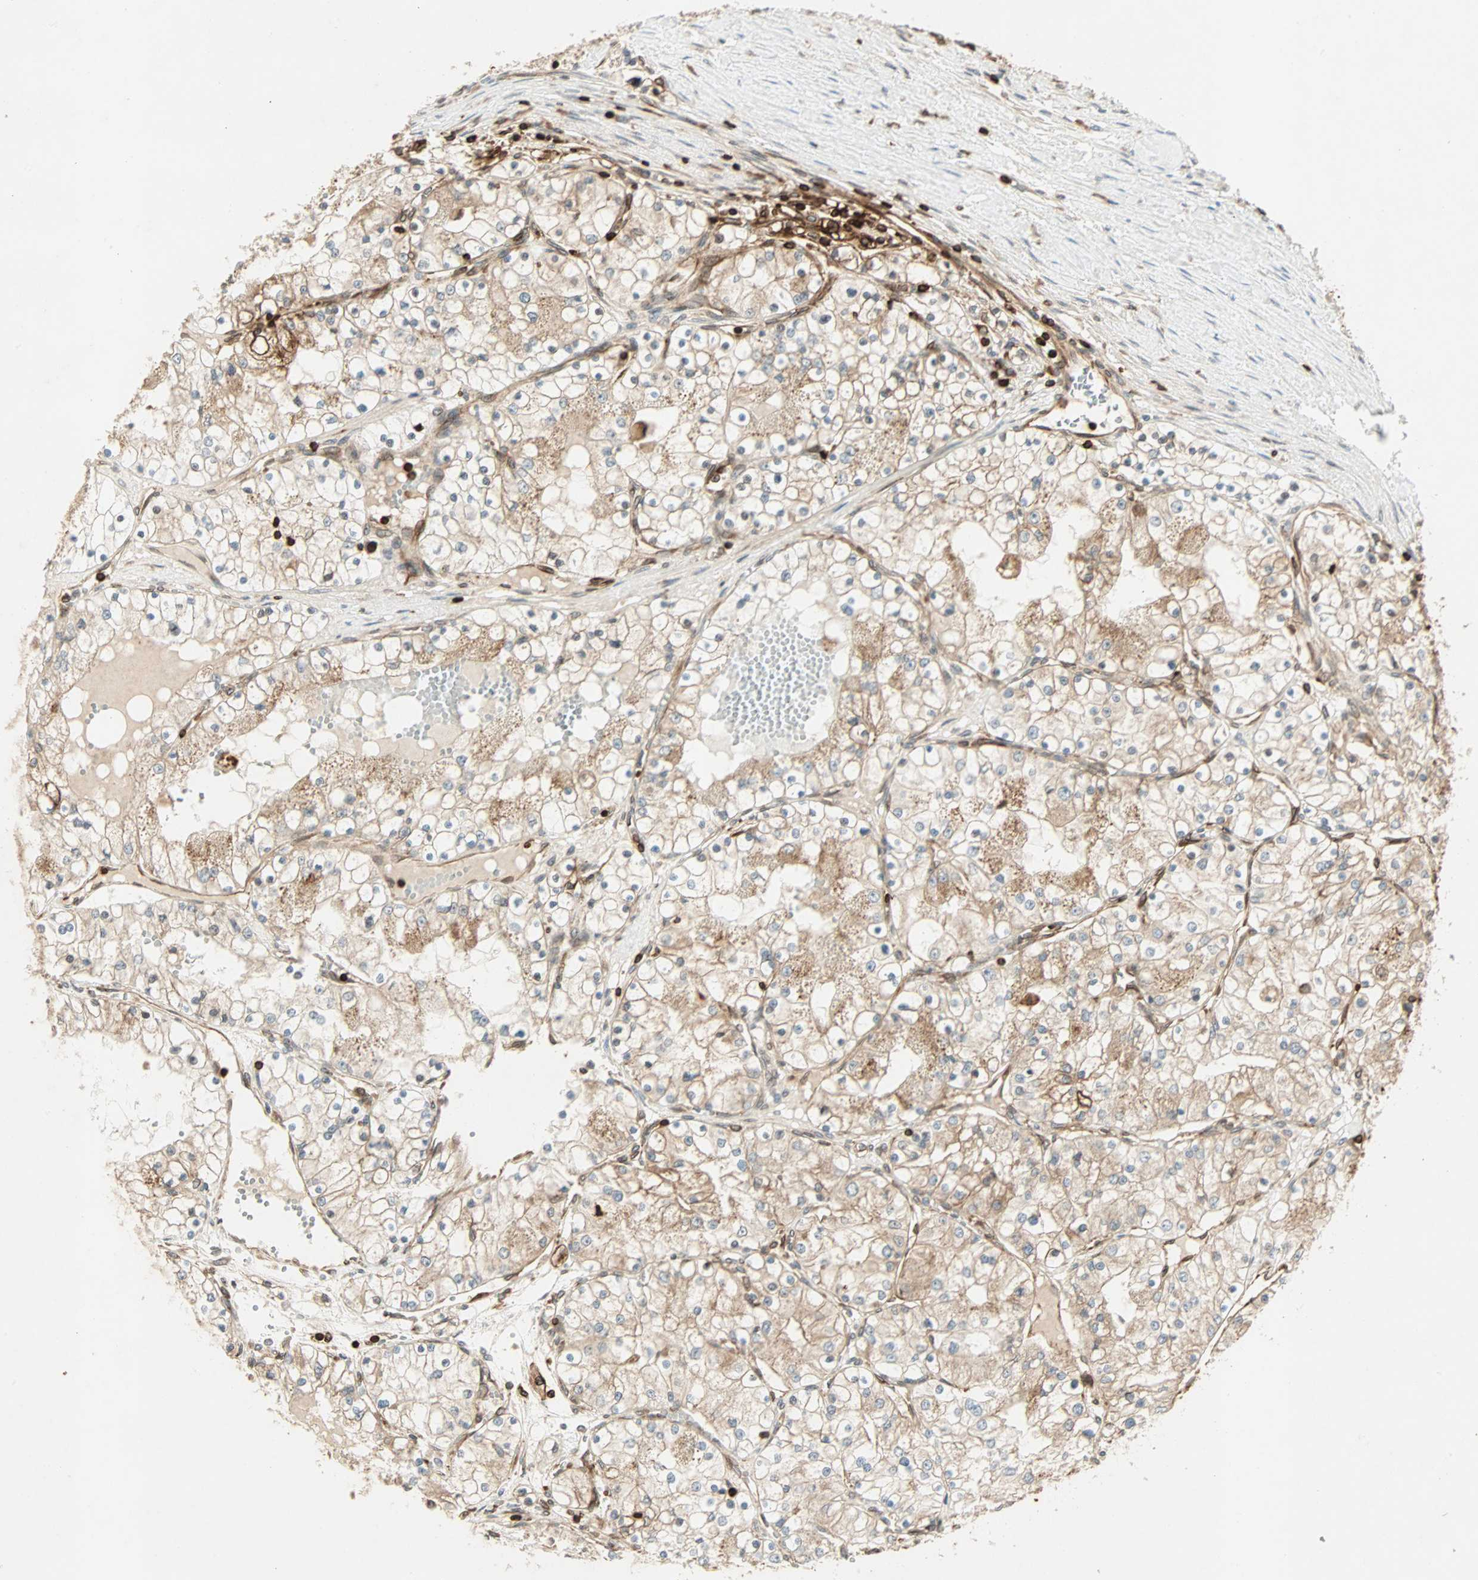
{"staining": {"intensity": "moderate", "quantity": ">75%", "location": "cytoplasmic/membranous"}, "tissue": "renal cancer", "cell_type": "Tumor cells", "image_type": "cancer", "snomed": [{"axis": "morphology", "description": "Adenocarcinoma, NOS"}, {"axis": "topography", "description": "Kidney"}], "caption": "Protein staining demonstrates moderate cytoplasmic/membranous positivity in approximately >75% of tumor cells in renal cancer (adenocarcinoma).", "gene": "TAPBP", "patient": {"sex": "male", "age": 68}}